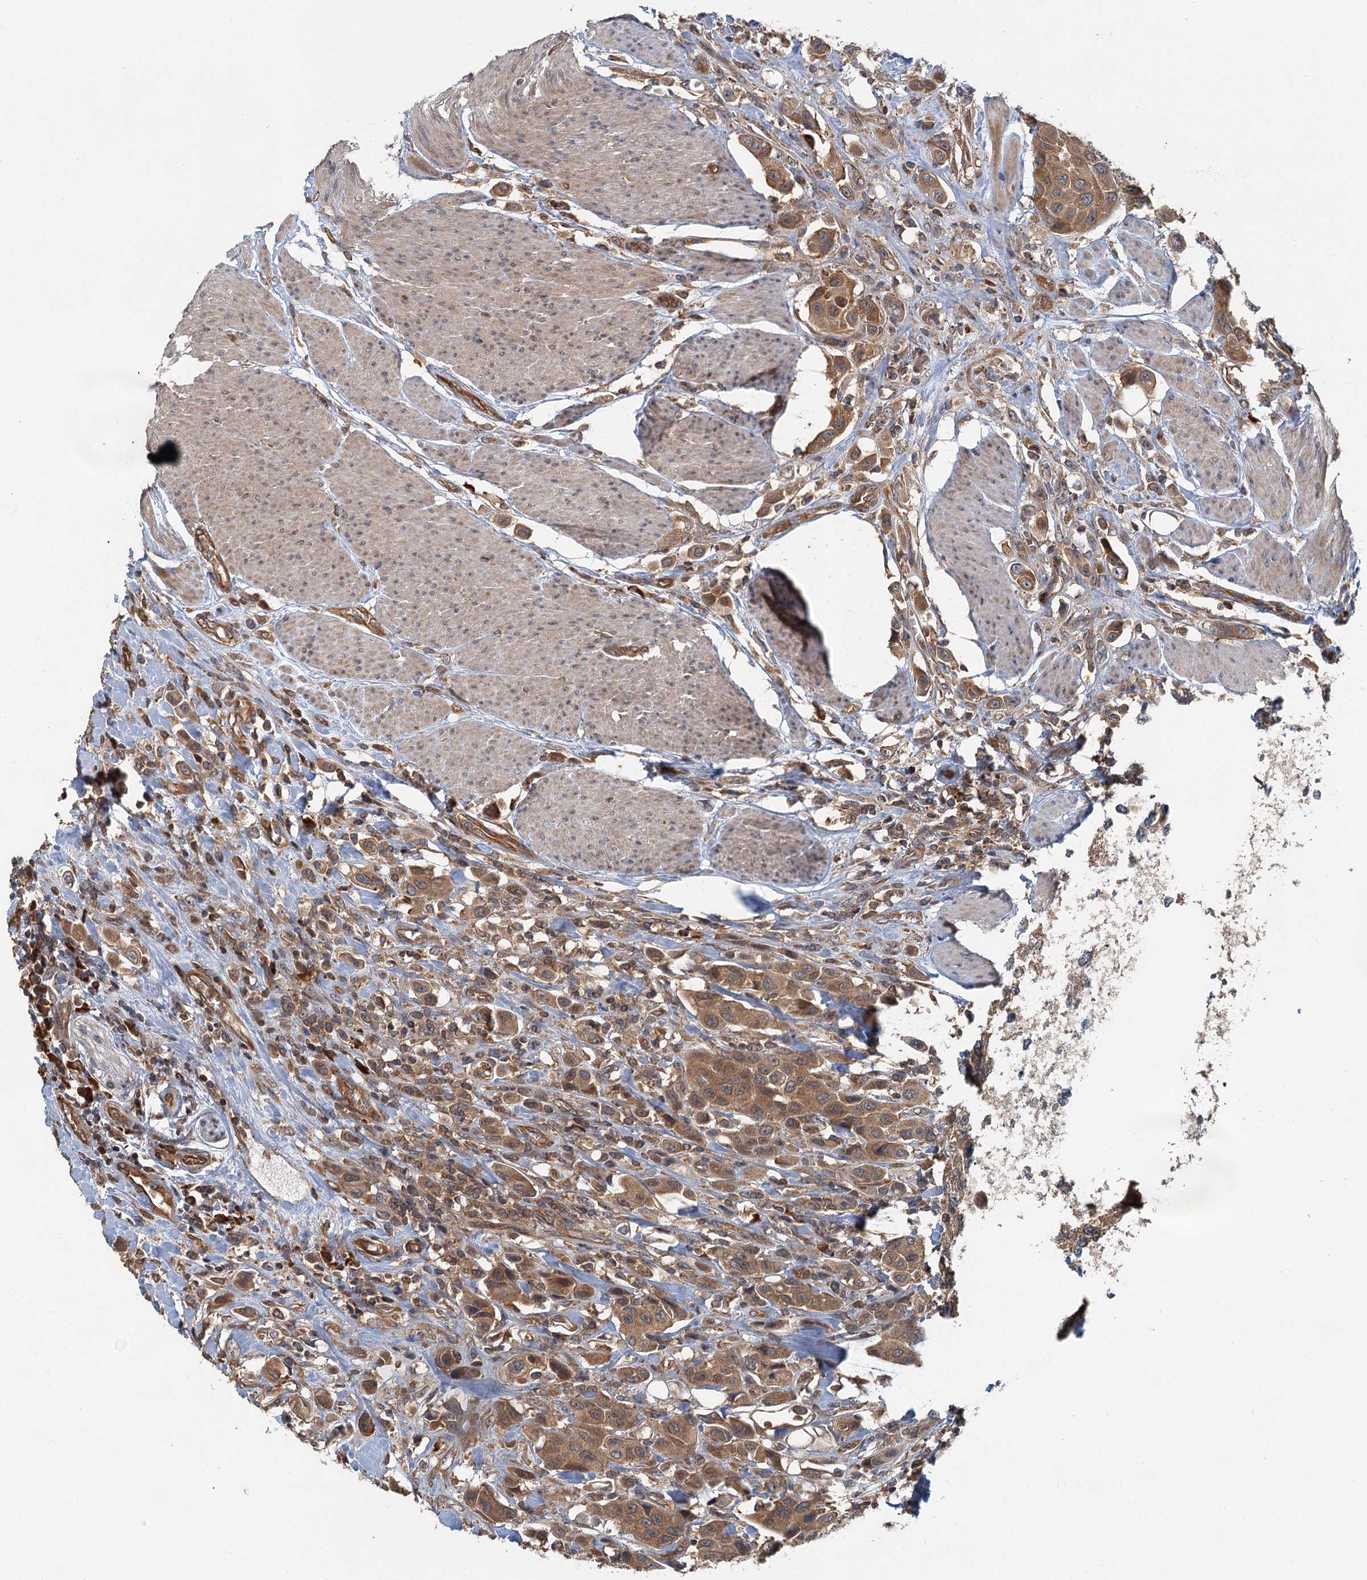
{"staining": {"intensity": "moderate", "quantity": ">75%", "location": "cytoplasmic/membranous"}, "tissue": "urothelial cancer", "cell_type": "Tumor cells", "image_type": "cancer", "snomed": [{"axis": "morphology", "description": "Urothelial carcinoma, High grade"}, {"axis": "topography", "description": "Urinary bladder"}], "caption": "About >75% of tumor cells in high-grade urothelial carcinoma reveal moderate cytoplasmic/membranous protein positivity as visualized by brown immunohistochemical staining.", "gene": "ZNF527", "patient": {"sex": "male", "age": 50}}